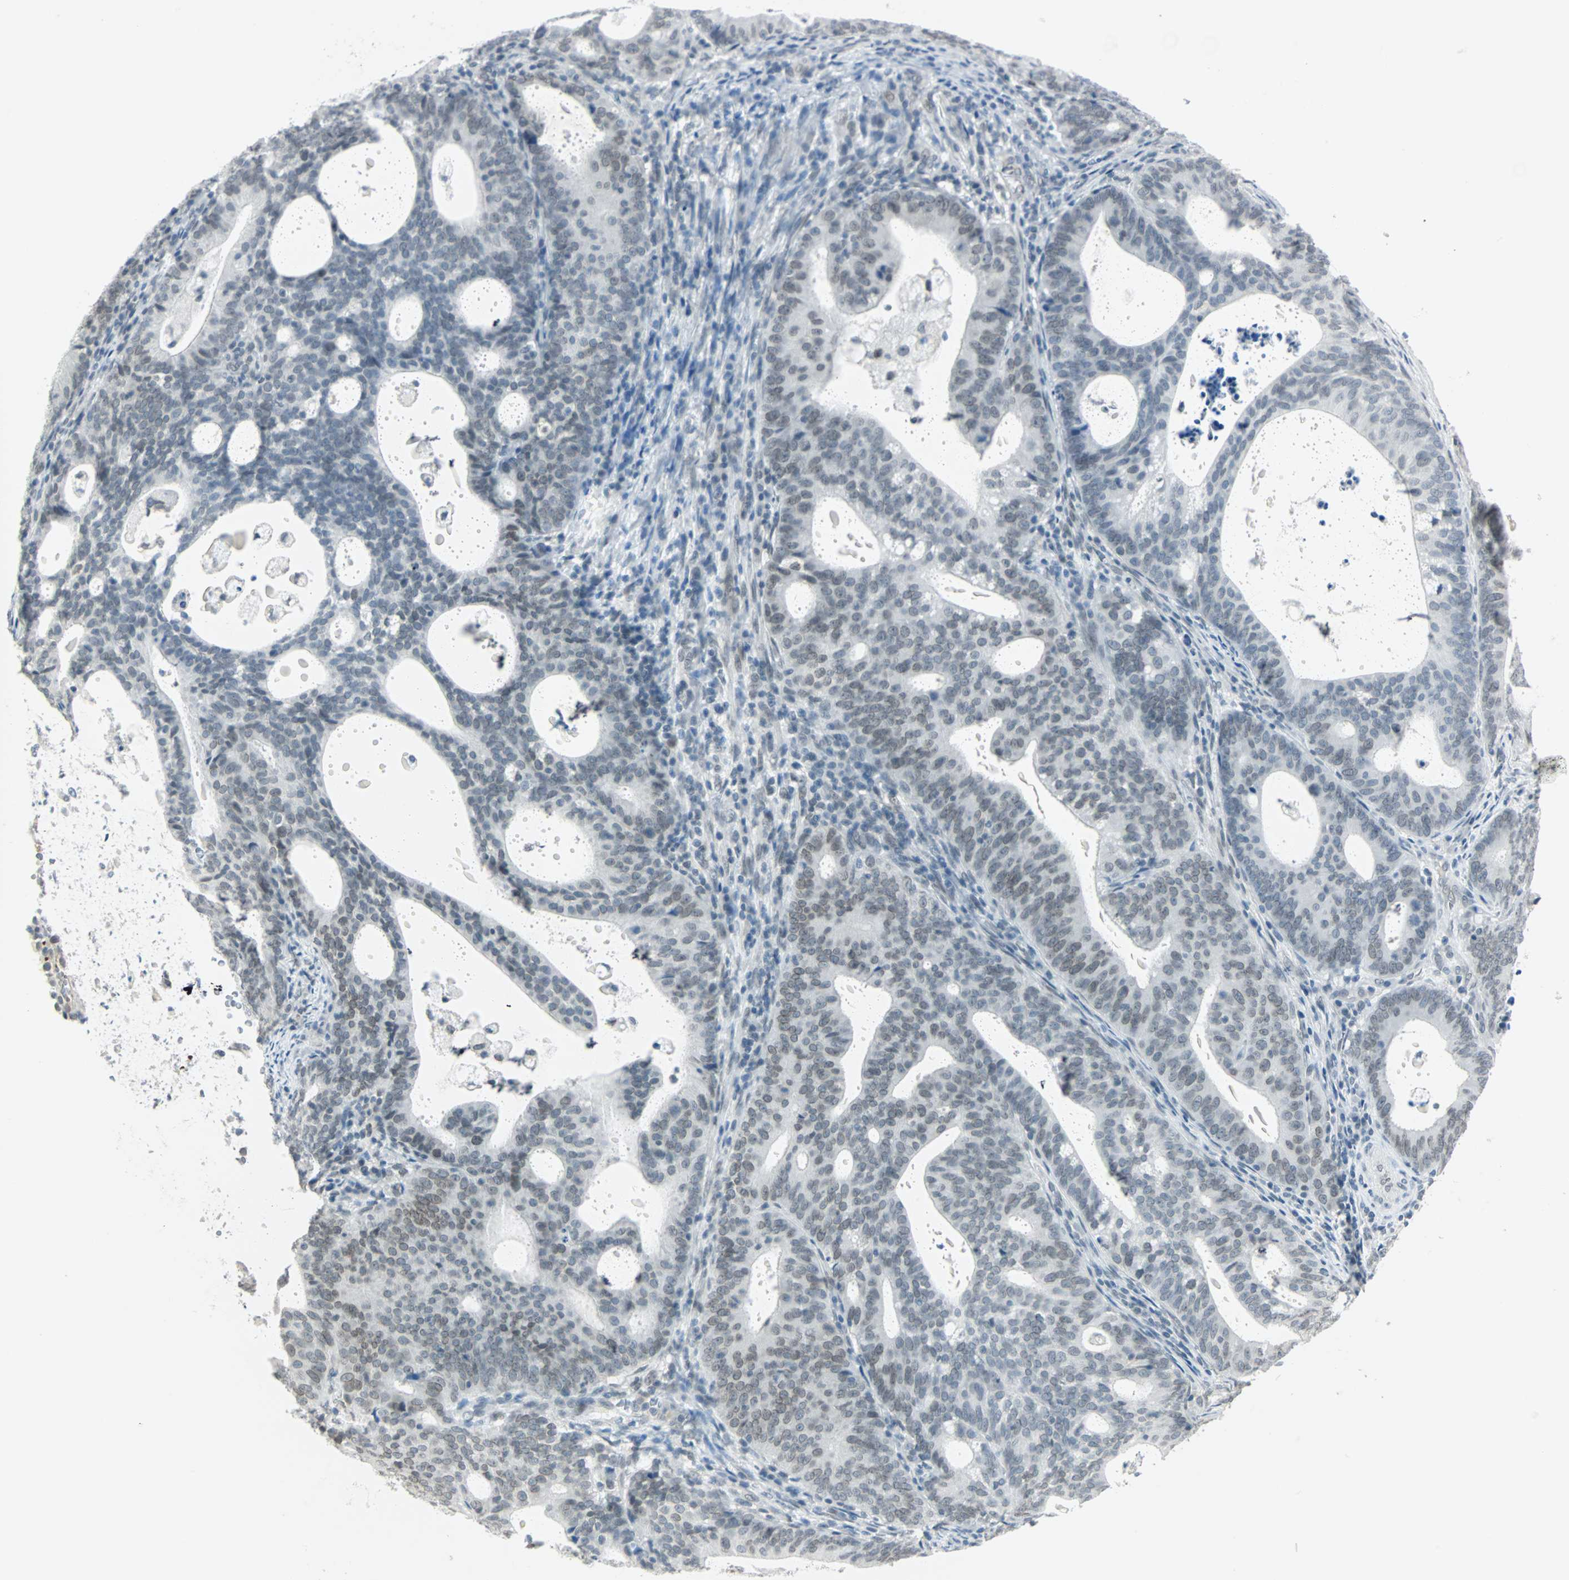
{"staining": {"intensity": "weak", "quantity": "<25%", "location": "nuclear"}, "tissue": "endometrial cancer", "cell_type": "Tumor cells", "image_type": "cancer", "snomed": [{"axis": "morphology", "description": "Adenocarcinoma, NOS"}, {"axis": "topography", "description": "Uterus"}], "caption": "DAB (3,3'-diaminobenzidine) immunohistochemical staining of adenocarcinoma (endometrial) demonstrates no significant positivity in tumor cells. Nuclei are stained in blue.", "gene": "BCAN", "patient": {"sex": "female", "age": 83}}